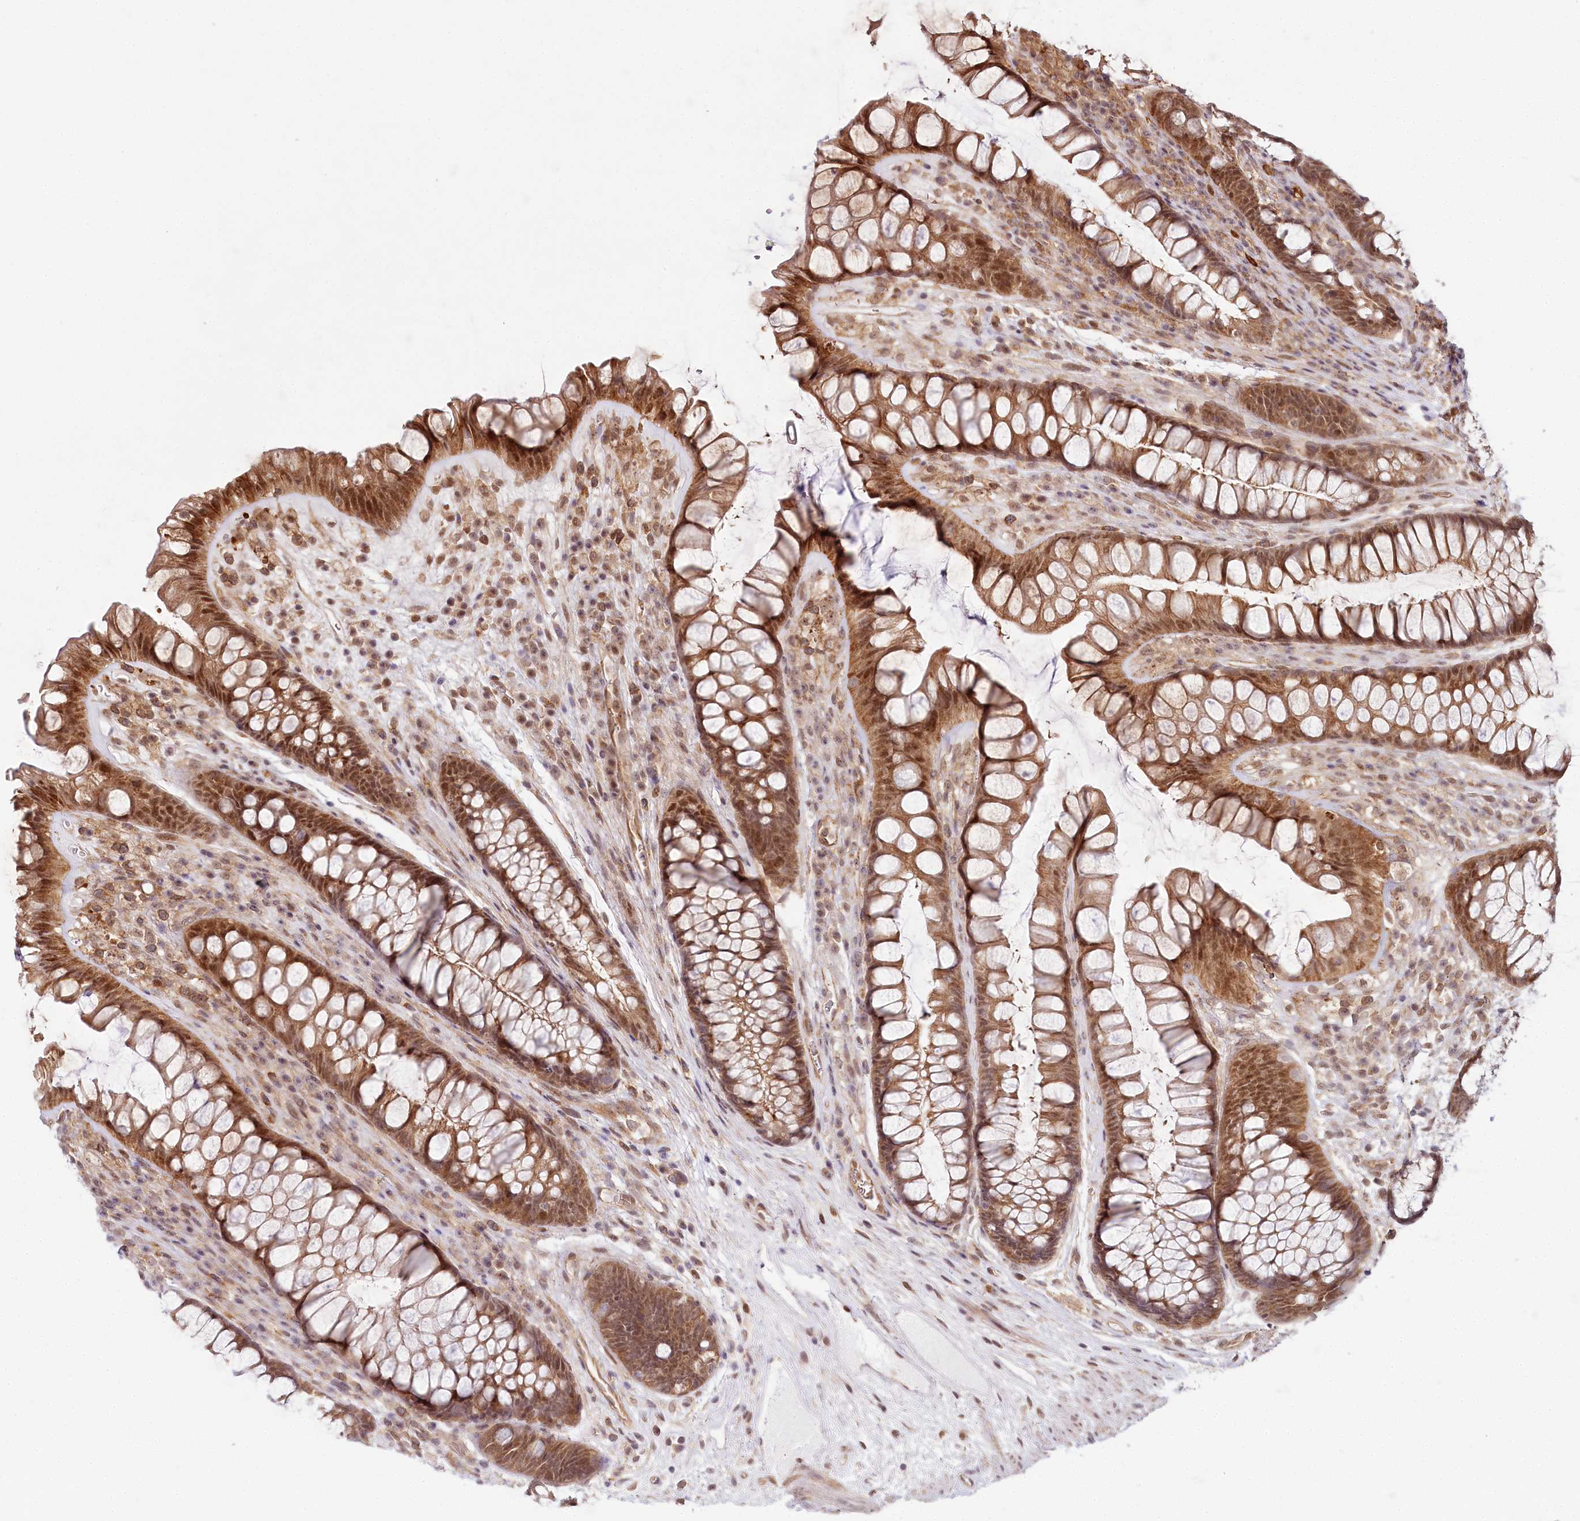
{"staining": {"intensity": "moderate", "quantity": ">75%", "location": "cytoplasmic/membranous,nuclear"}, "tissue": "rectum", "cell_type": "Glandular cells", "image_type": "normal", "snomed": [{"axis": "morphology", "description": "Normal tissue, NOS"}, {"axis": "topography", "description": "Rectum"}], "caption": "A medium amount of moderate cytoplasmic/membranous,nuclear staining is identified in about >75% of glandular cells in unremarkable rectum.", "gene": "TUBGCP2", "patient": {"sex": "male", "age": 74}}